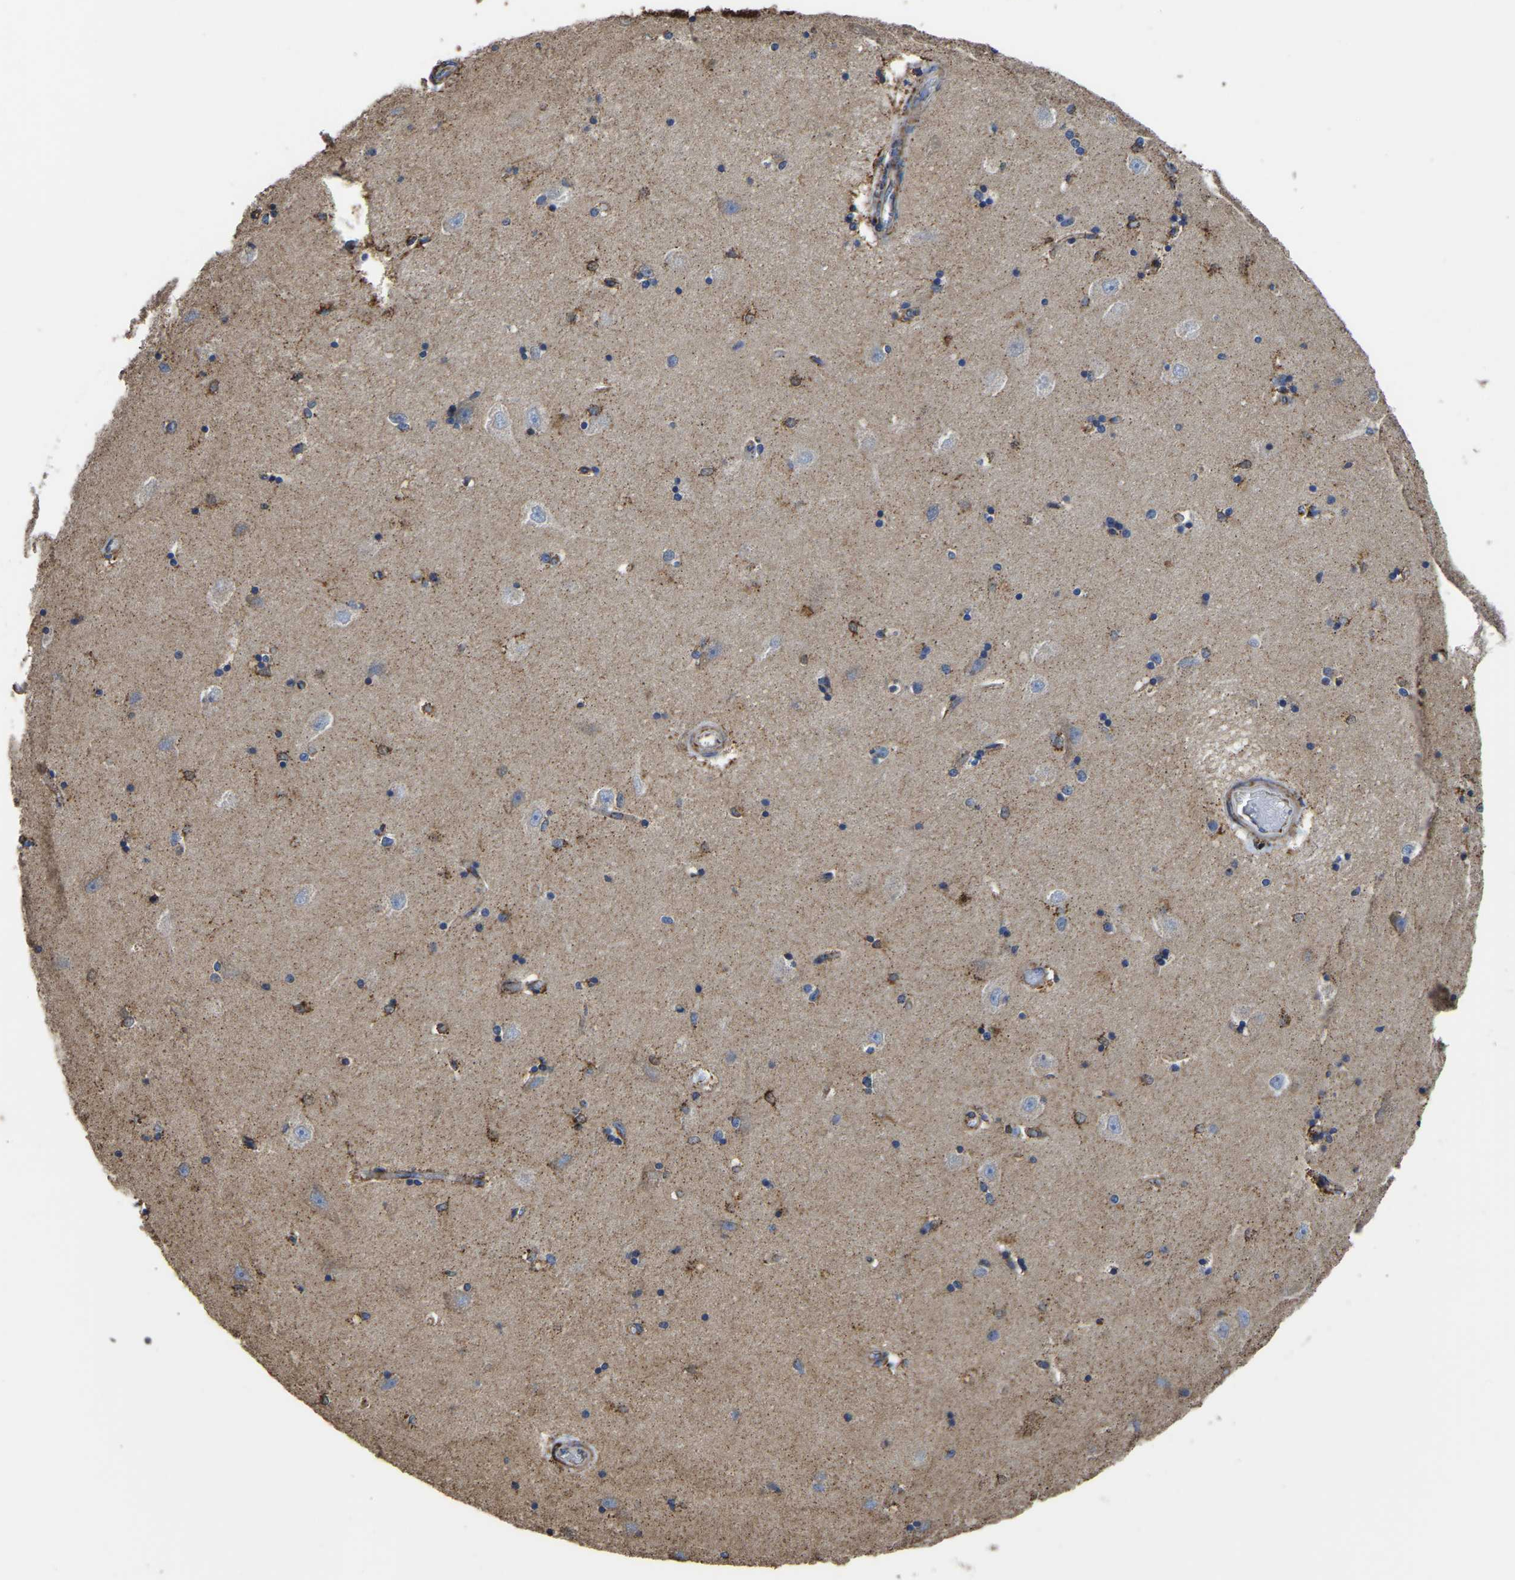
{"staining": {"intensity": "moderate", "quantity": "<25%", "location": "cytoplasmic/membranous"}, "tissue": "hippocampus", "cell_type": "Glial cells", "image_type": "normal", "snomed": [{"axis": "morphology", "description": "Normal tissue, NOS"}, {"axis": "topography", "description": "Hippocampus"}], "caption": "IHC of normal hippocampus demonstrates low levels of moderate cytoplasmic/membranous expression in approximately <25% of glial cells.", "gene": "ETFA", "patient": {"sex": "male", "age": 45}}